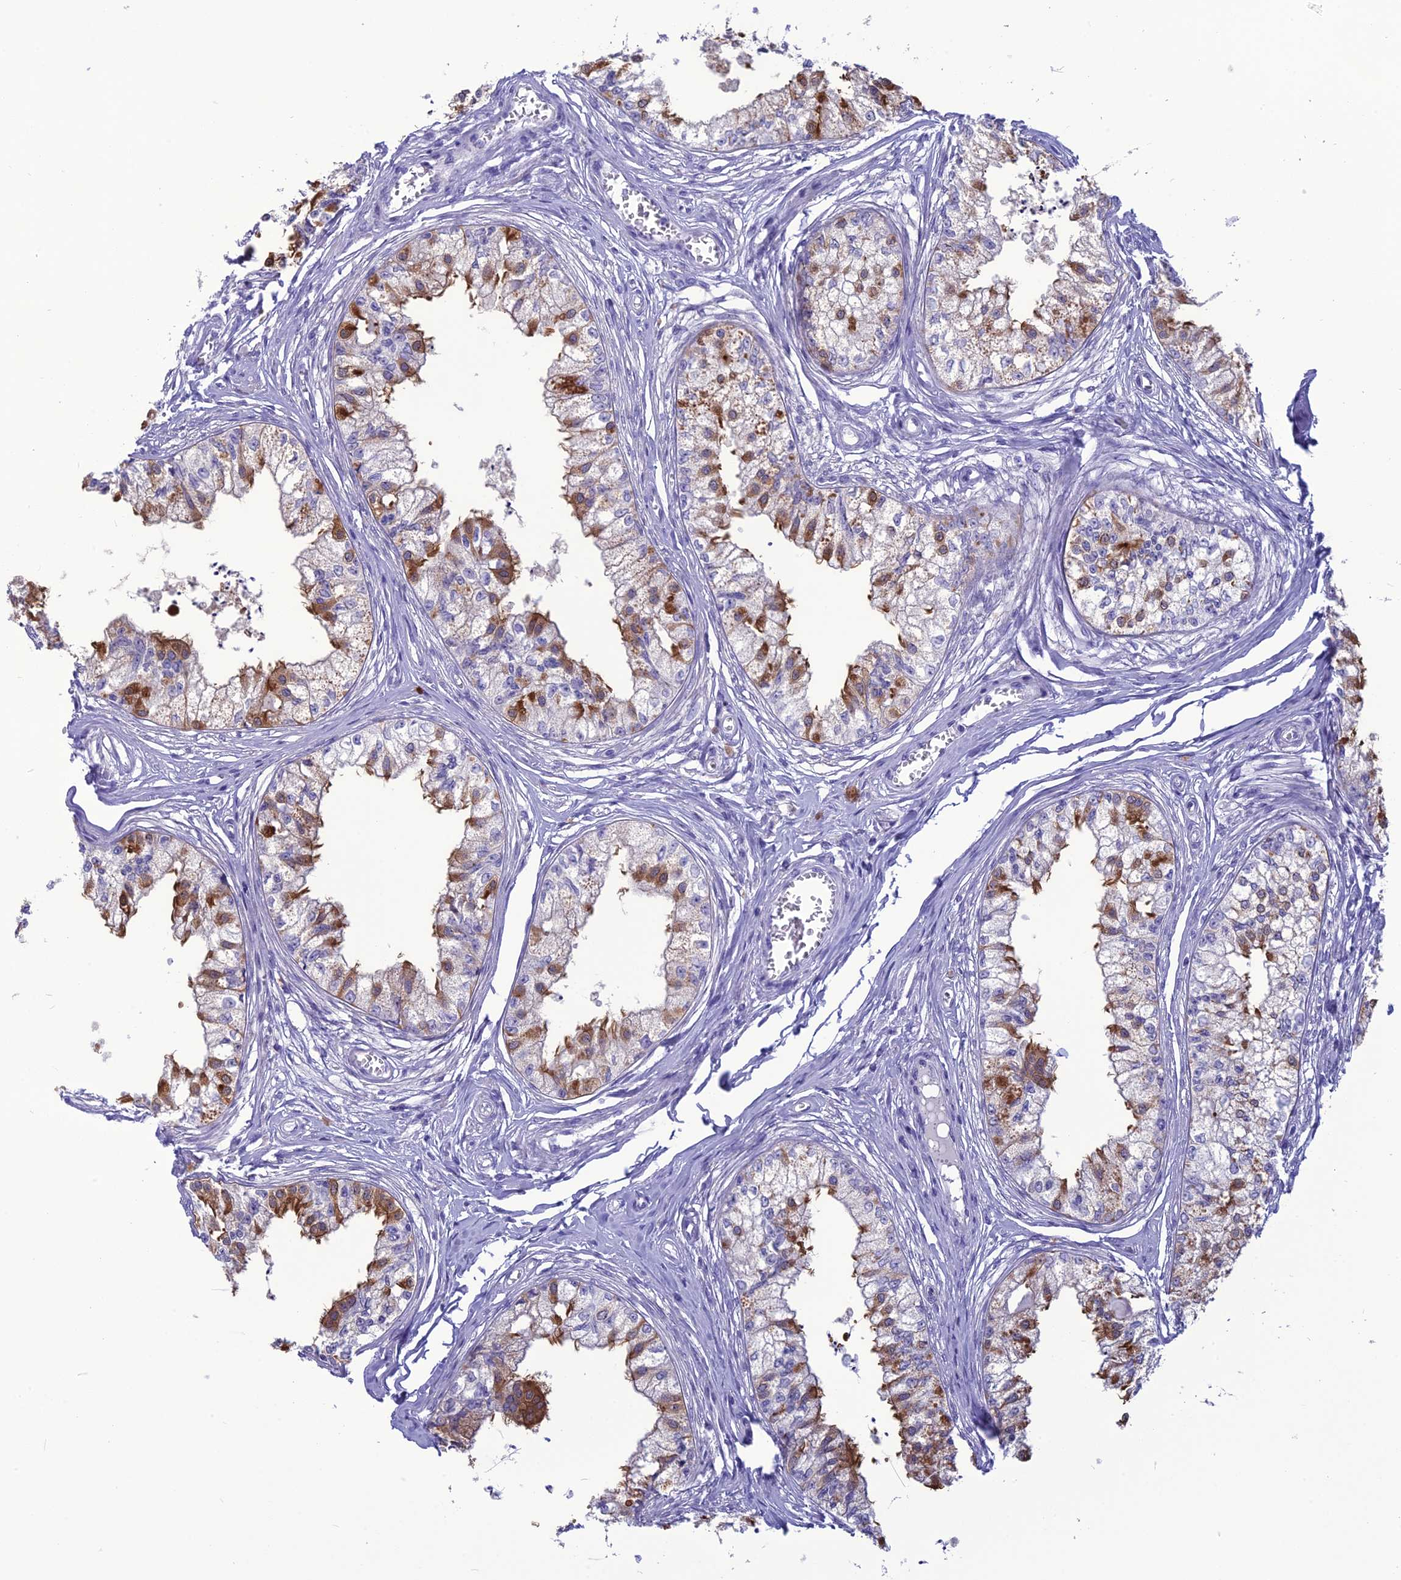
{"staining": {"intensity": "negative", "quantity": "none", "location": "none"}, "tissue": "epididymis", "cell_type": "Glandular cells", "image_type": "normal", "snomed": [{"axis": "morphology", "description": "Normal tissue, NOS"}, {"axis": "topography", "description": "Epididymis"}], "caption": "A micrograph of epididymis stained for a protein displays no brown staining in glandular cells.", "gene": "BBS2", "patient": {"sex": "male", "age": 79}}